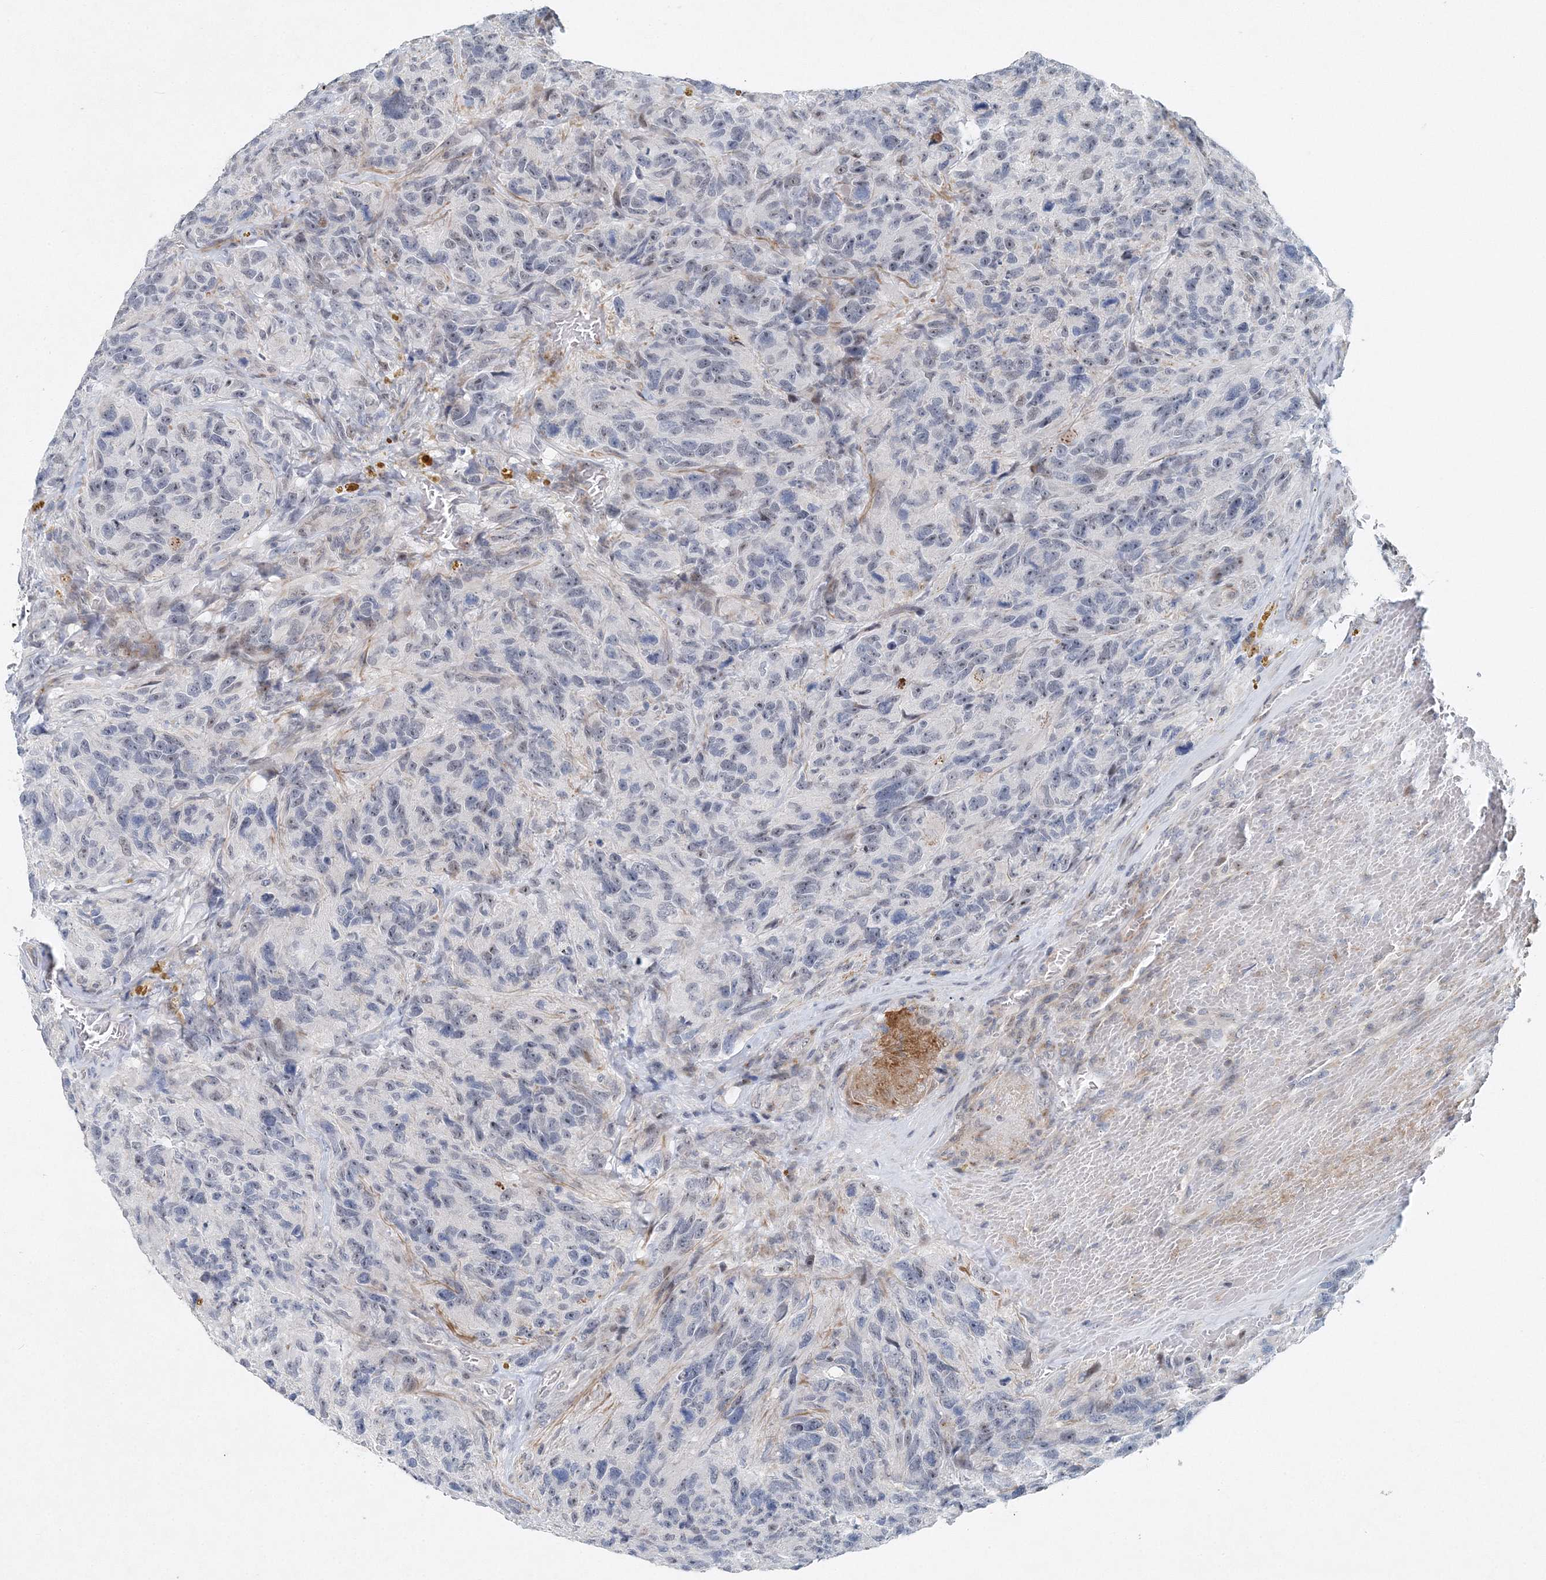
{"staining": {"intensity": "negative", "quantity": "none", "location": "none"}, "tissue": "glioma", "cell_type": "Tumor cells", "image_type": "cancer", "snomed": [{"axis": "morphology", "description": "Glioma, malignant, High grade"}, {"axis": "topography", "description": "Brain"}], "caption": "Protein analysis of glioma displays no significant expression in tumor cells.", "gene": "UIMC1", "patient": {"sex": "male", "age": 69}}